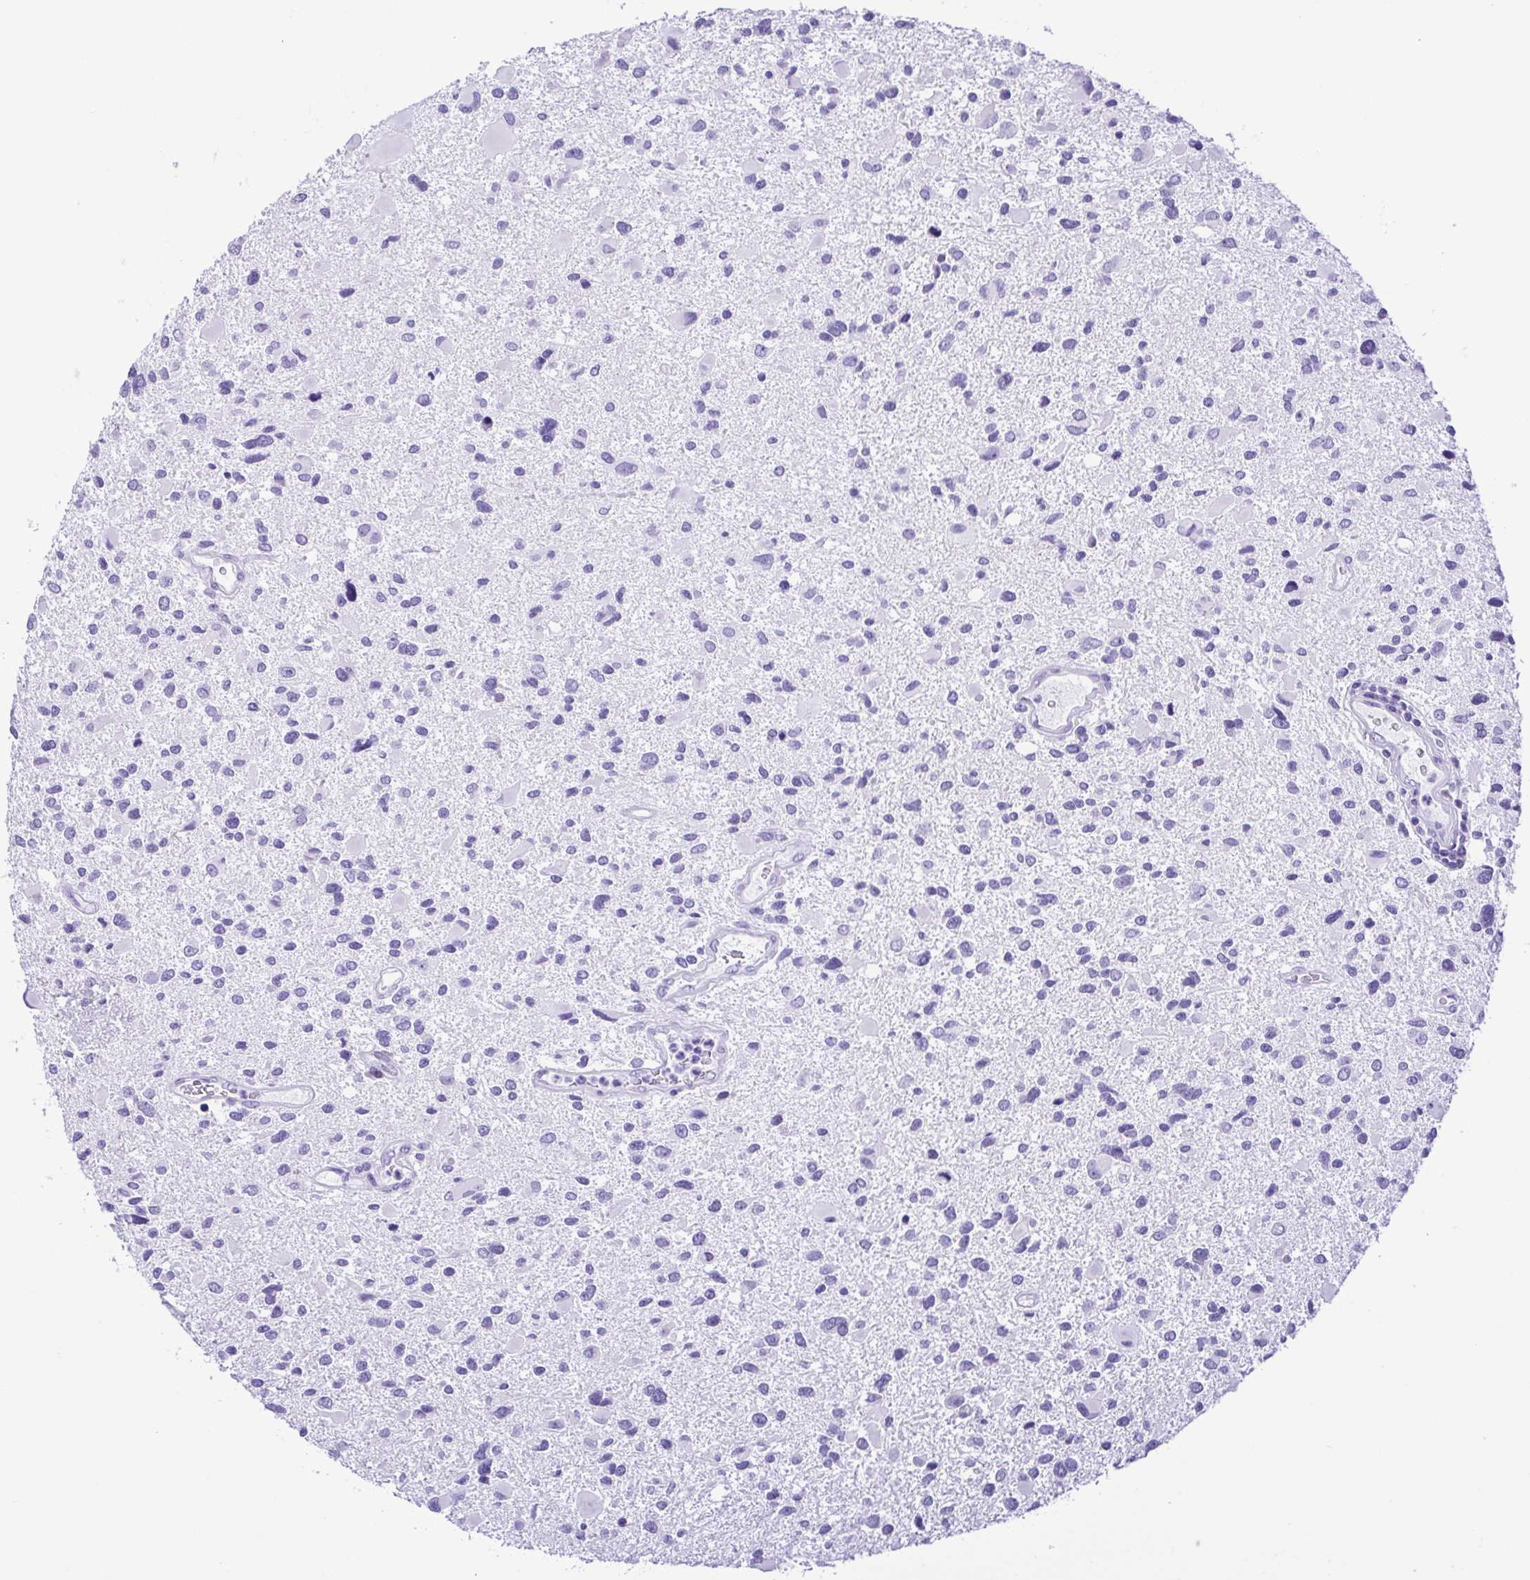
{"staining": {"intensity": "negative", "quantity": "none", "location": "none"}, "tissue": "glioma", "cell_type": "Tumor cells", "image_type": "cancer", "snomed": [{"axis": "morphology", "description": "Glioma, malignant, Low grade"}, {"axis": "topography", "description": "Brain"}], "caption": "An image of glioma stained for a protein demonstrates no brown staining in tumor cells. Nuclei are stained in blue.", "gene": "PAK3", "patient": {"sex": "female", "age": 32}}